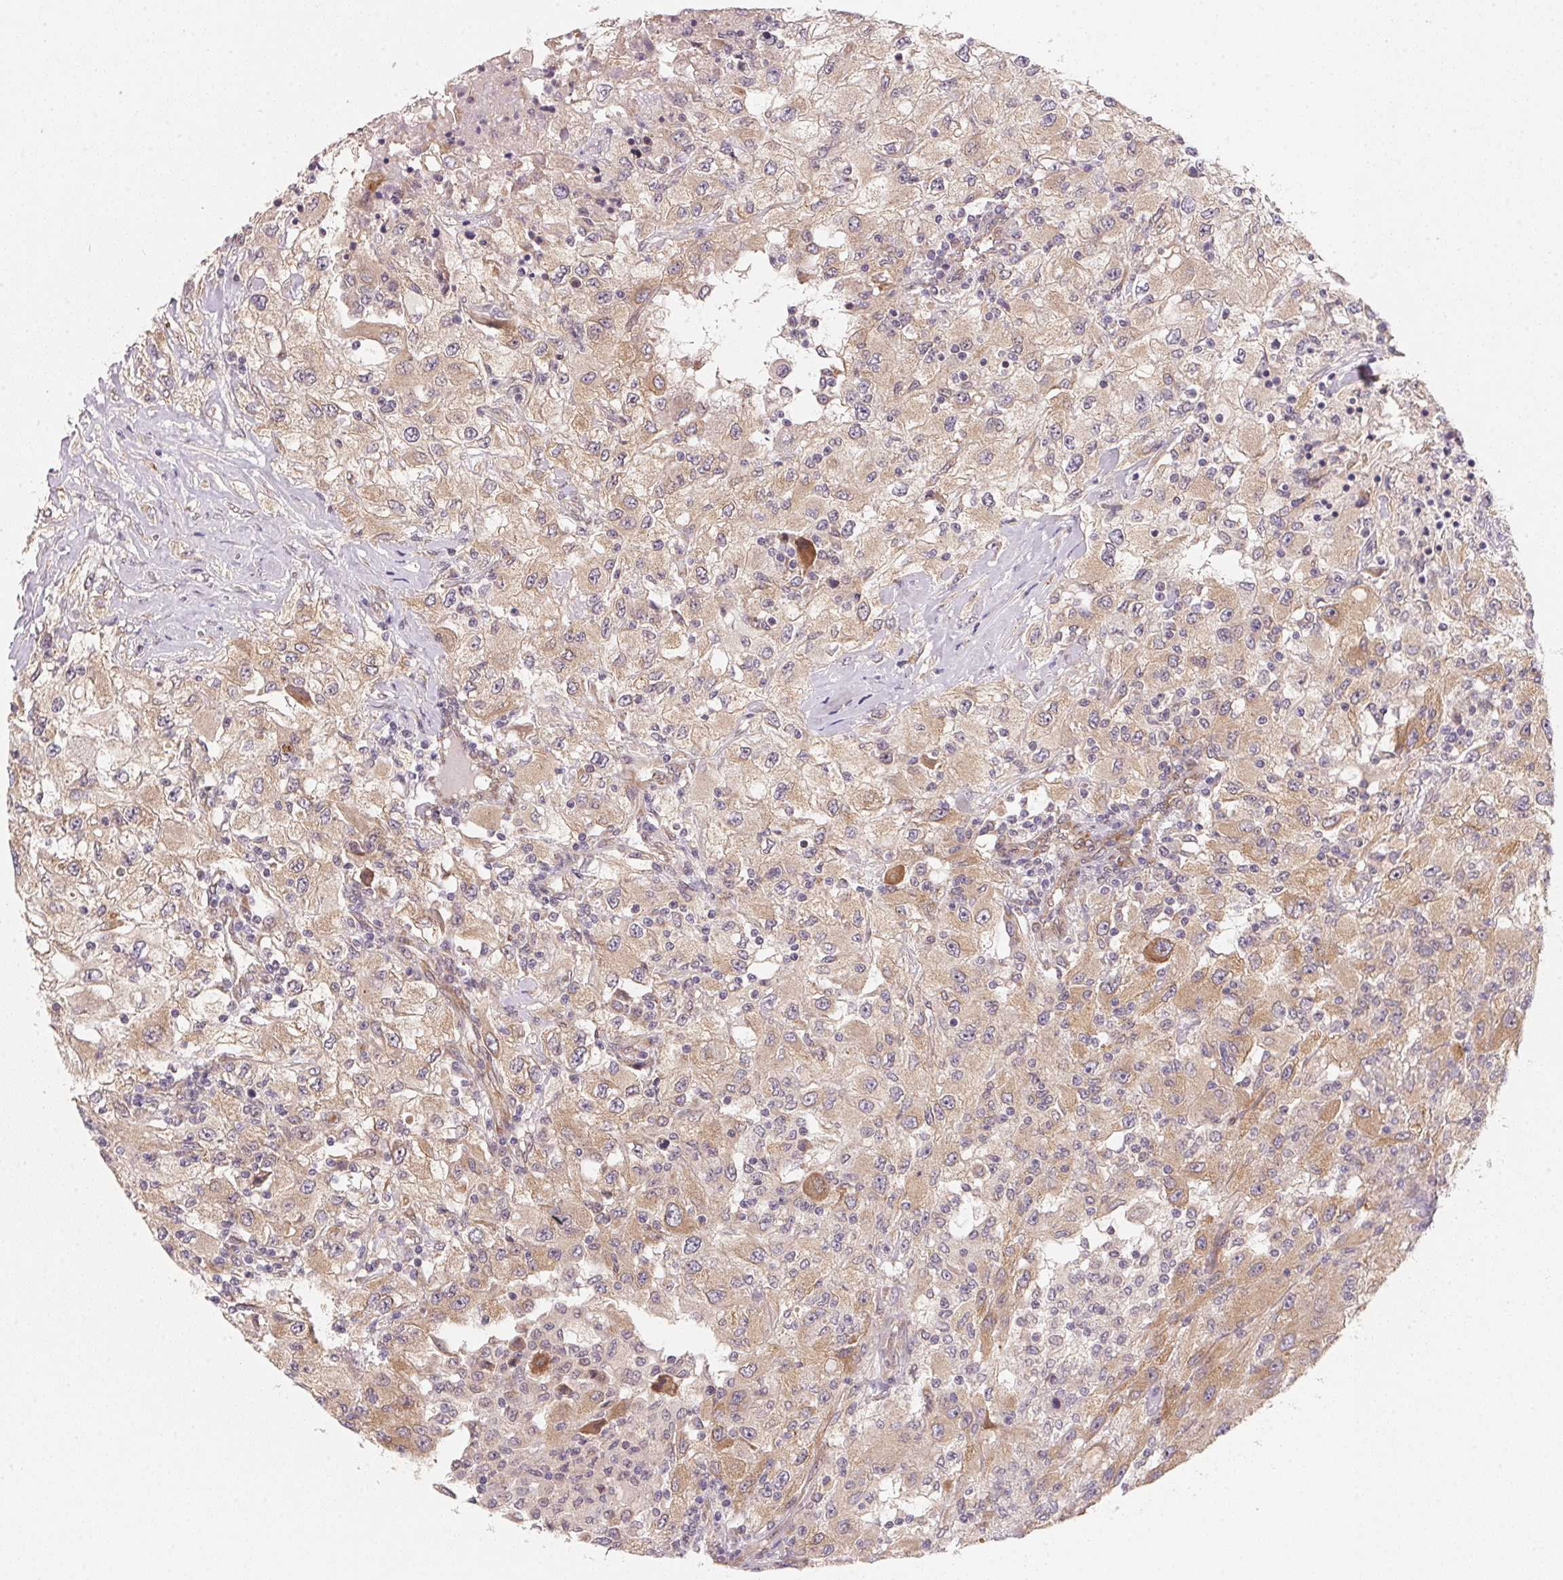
{"staining": {"intensity": "weak", "quantity": "25%-75%", "location": "cytoplasmic/membranous"}, "tissue": "renal cancer", "cell_type": "Tumor cells", "image_type": "cancer", "snomed": [{"axis": "morphology", "description": "Adenocarcinoma, NOS"}, {"axis": "topography", "description": "Kidney"}], "caption": "IHC micrograph of renal adenocarcinoma stained for a protein (brown), which shows low levels of weak cytoplasmic/membranous positivity in approximately 25%-75% of tumor cells.", "gene": "EI24", "patient": {"sex": "female", "age": 67}}